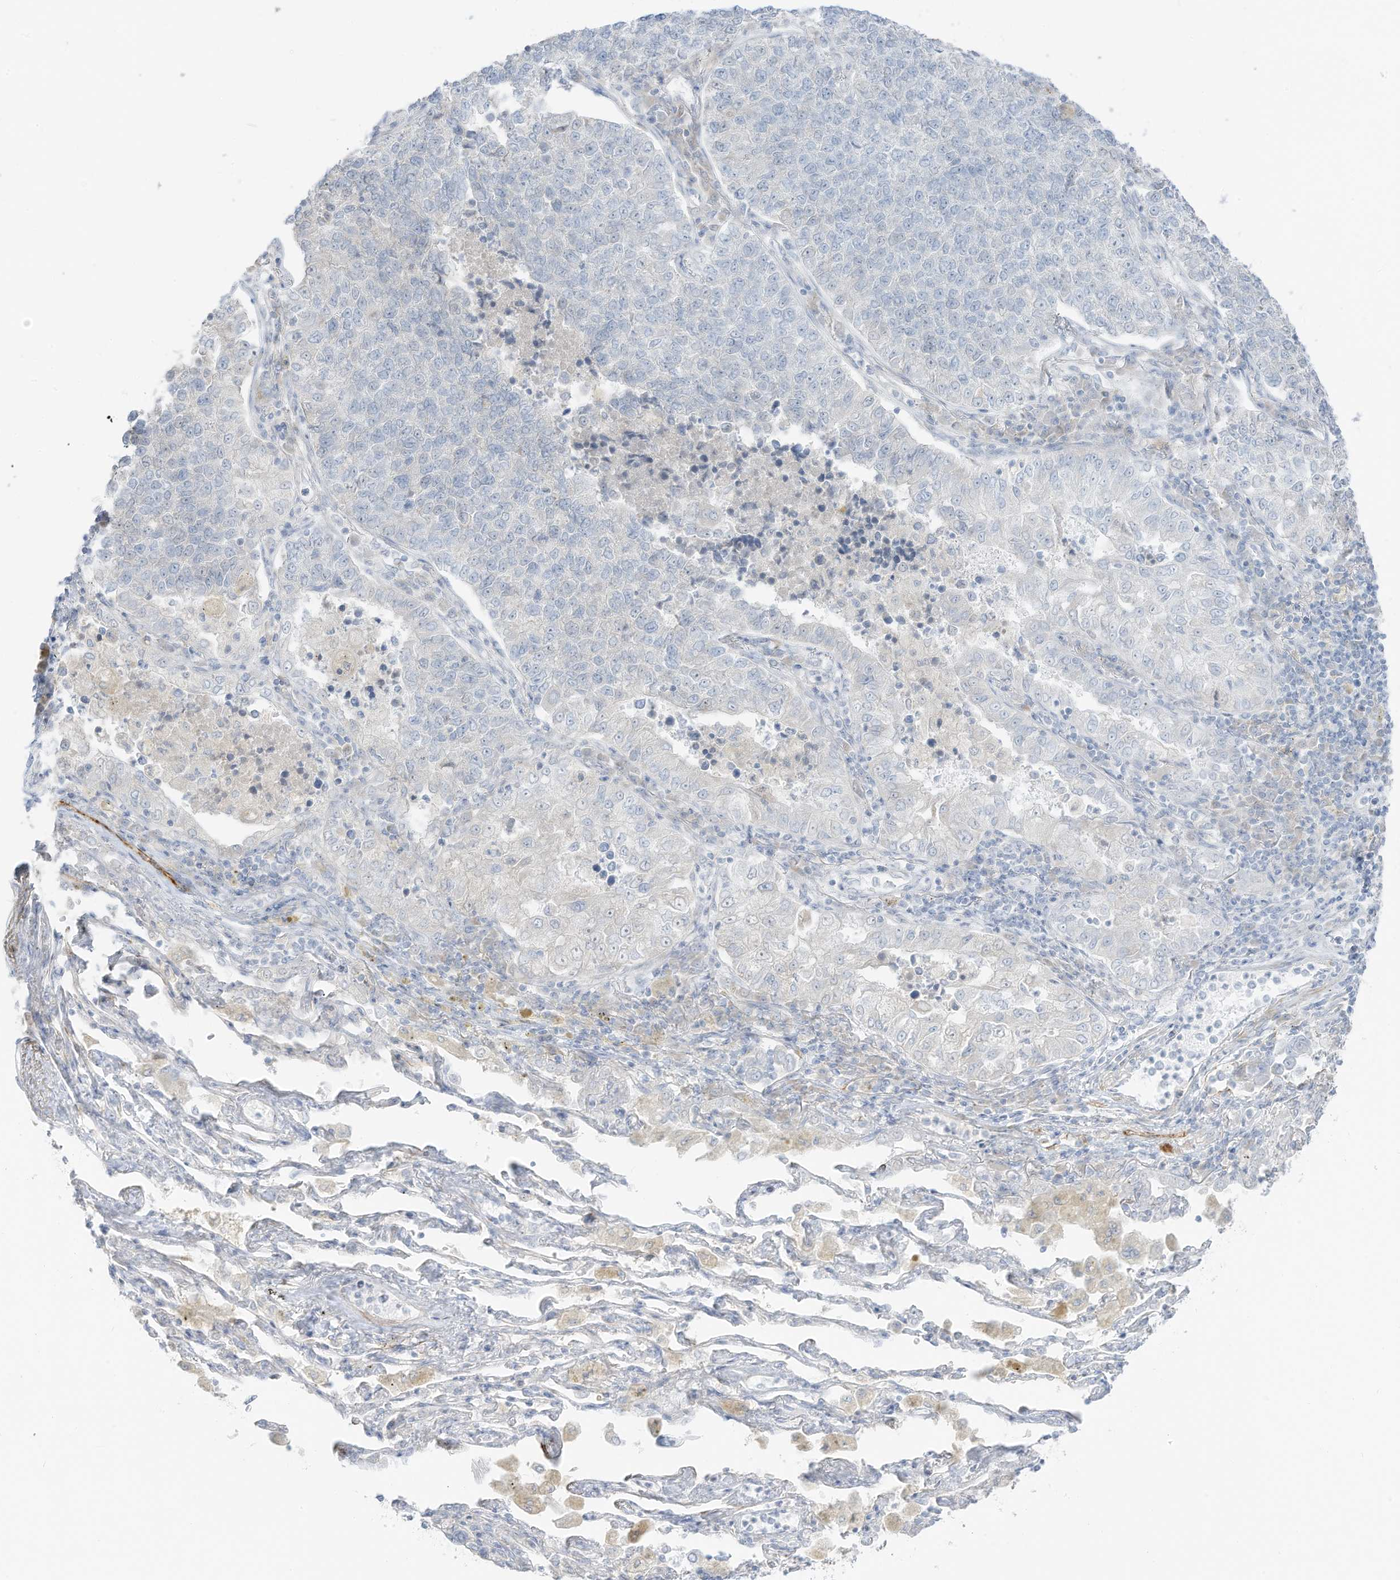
{"staining": {"intensity": "negative", "quantity": "none", "location": "none"}, "tissue": "lung cancer", "cell_type": "Tumor cells", "image_type": "cancer", "snomed": [{"axis": "morphology", "description": "Adenocarcinoma, NOS"}, {"axis": "topography", "description": "Lung"}], "caption": "Immunohistochemistry (IHC) of human adenocarcinoma (lung) shows no expression in tumor cells. (DAB IHC visualized using brightfield microscopy, high magnification).", "gene": "C11orf87", "patient": {"sex": "male", "age": 49}}